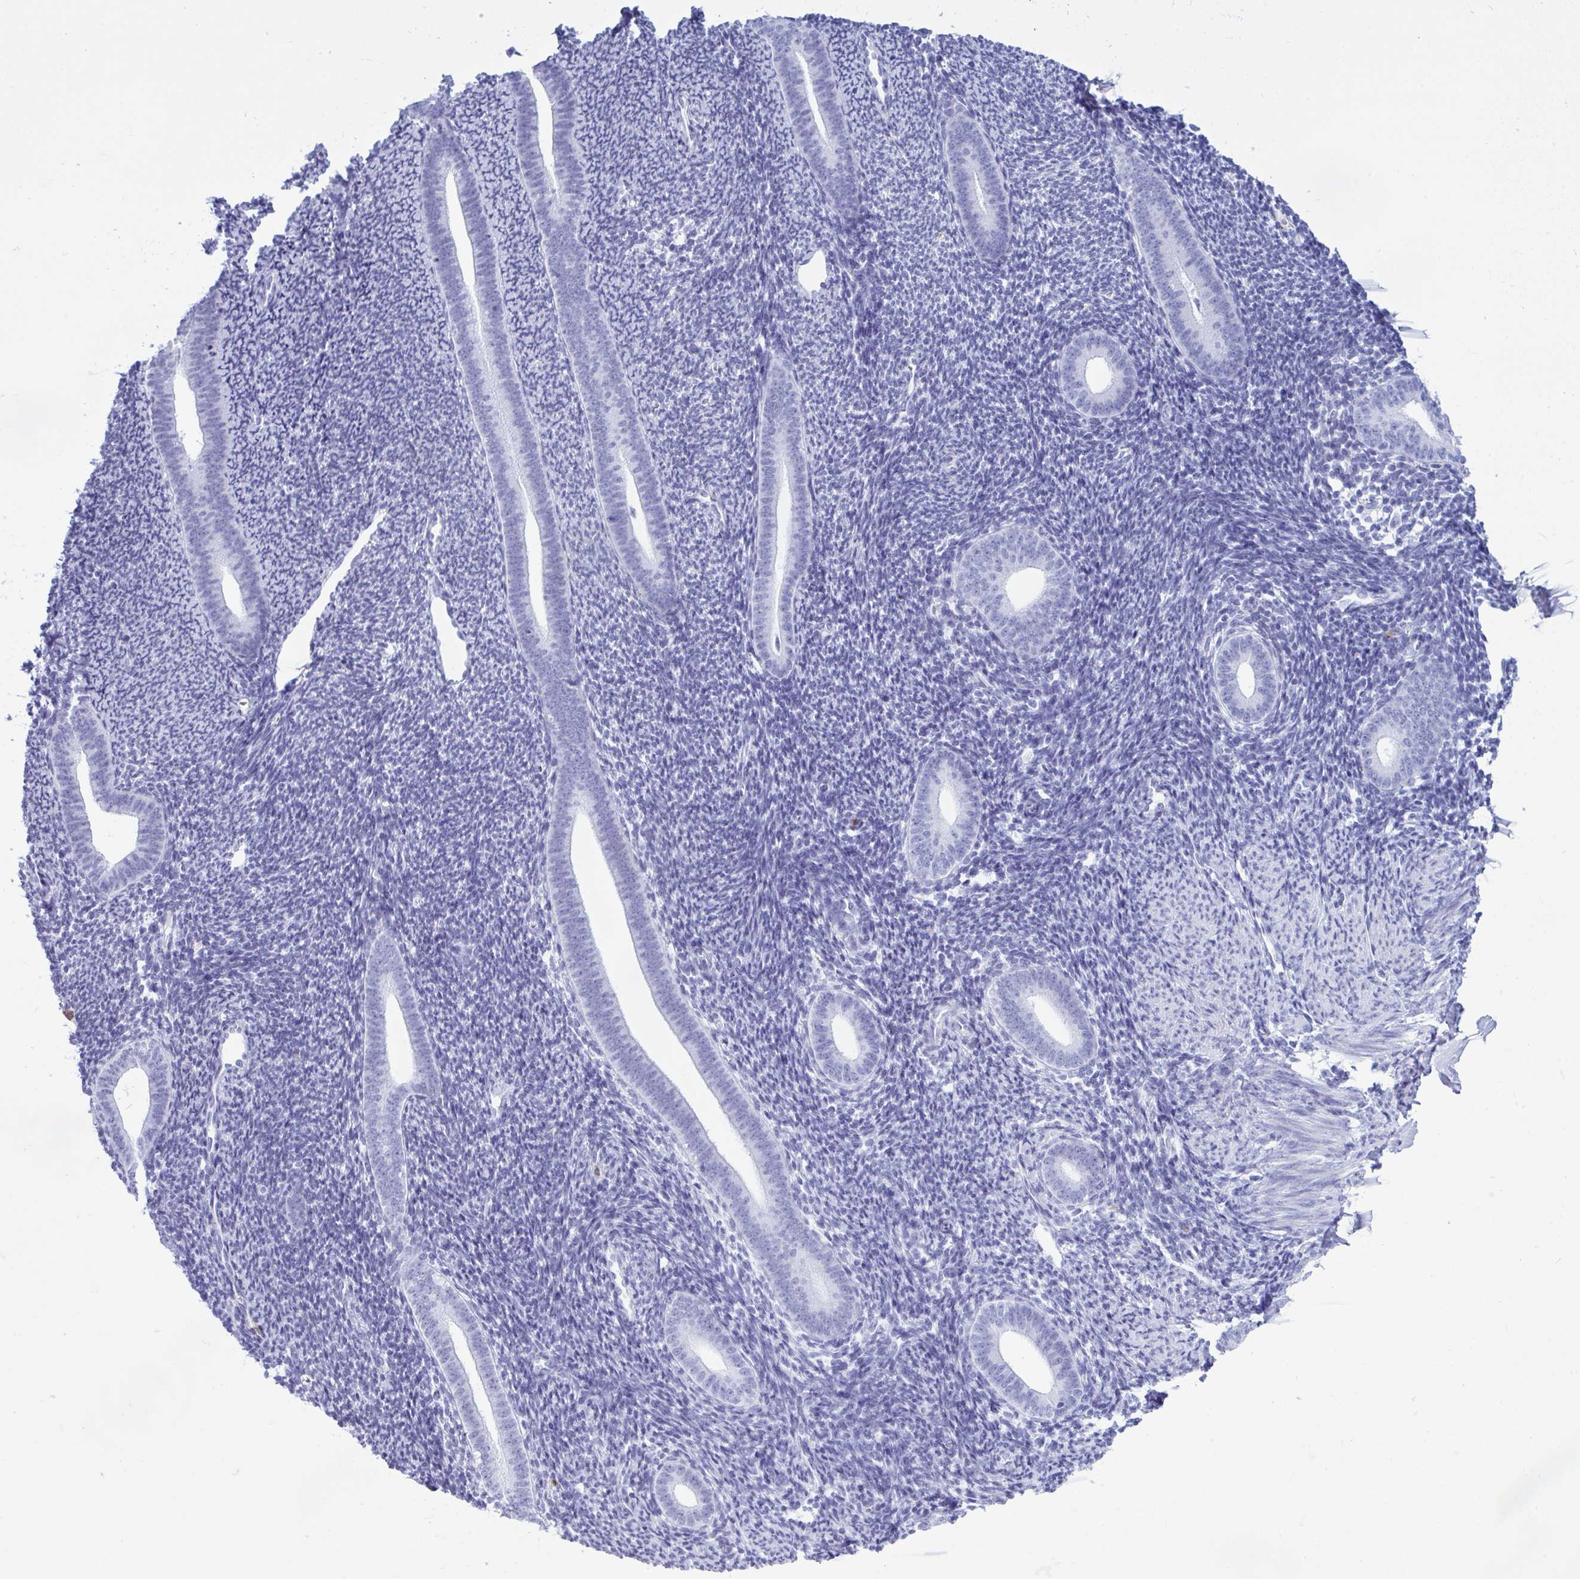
{"staining": {"intensity": "negative", "quantity": "none", "location": "none"}, "tissue": "endometrium", "cell_type": "Cells in endometrial stroma", "image_type": "normal", "snomed": [{"axis": "morphology", "description": "Normal tissue, NOS"}, {"axis": "topography", "description": "Endometrium"}], "caption": "A micrograph of endometrium stained for a protein demonstrates no brown staining in cells in endometrial stroma.", "gene": "ARHGAP42", "patient": {"sex": "female", "age": 39}}